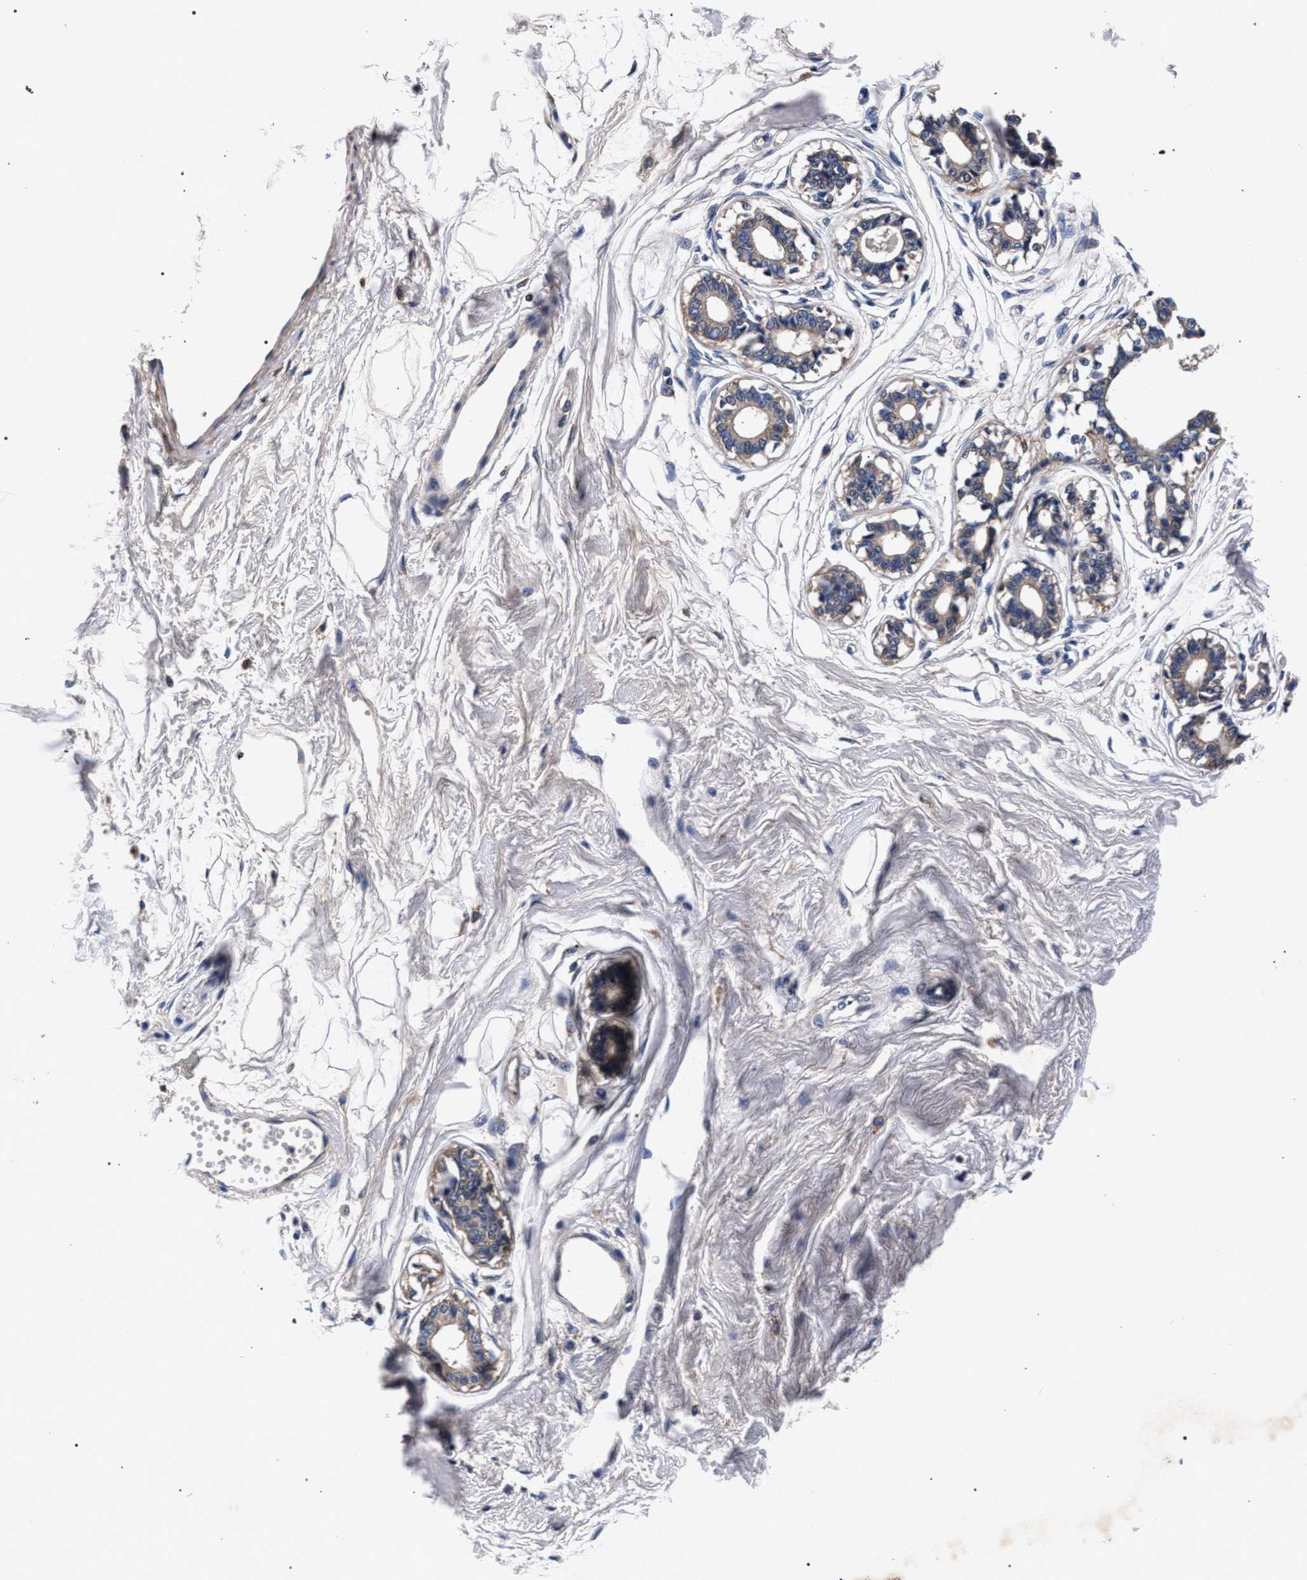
{"staining": {"intensity": "negative", "quantity": "none", "location": "none"}, "tissue": "breast", "cell_type": "Adipocytes", "image_type": "normal", "snomed": [{"axis": "morphology", "description": "Normal tissue, NOS"}, {"axis": "topography", "description": "Breast"}], "caption": "Micrograph shows no significant protein positivity in adipocytes of benign breast.", "gene": "HSD17B14", "patient": {"sex": "female", "age": 45}}